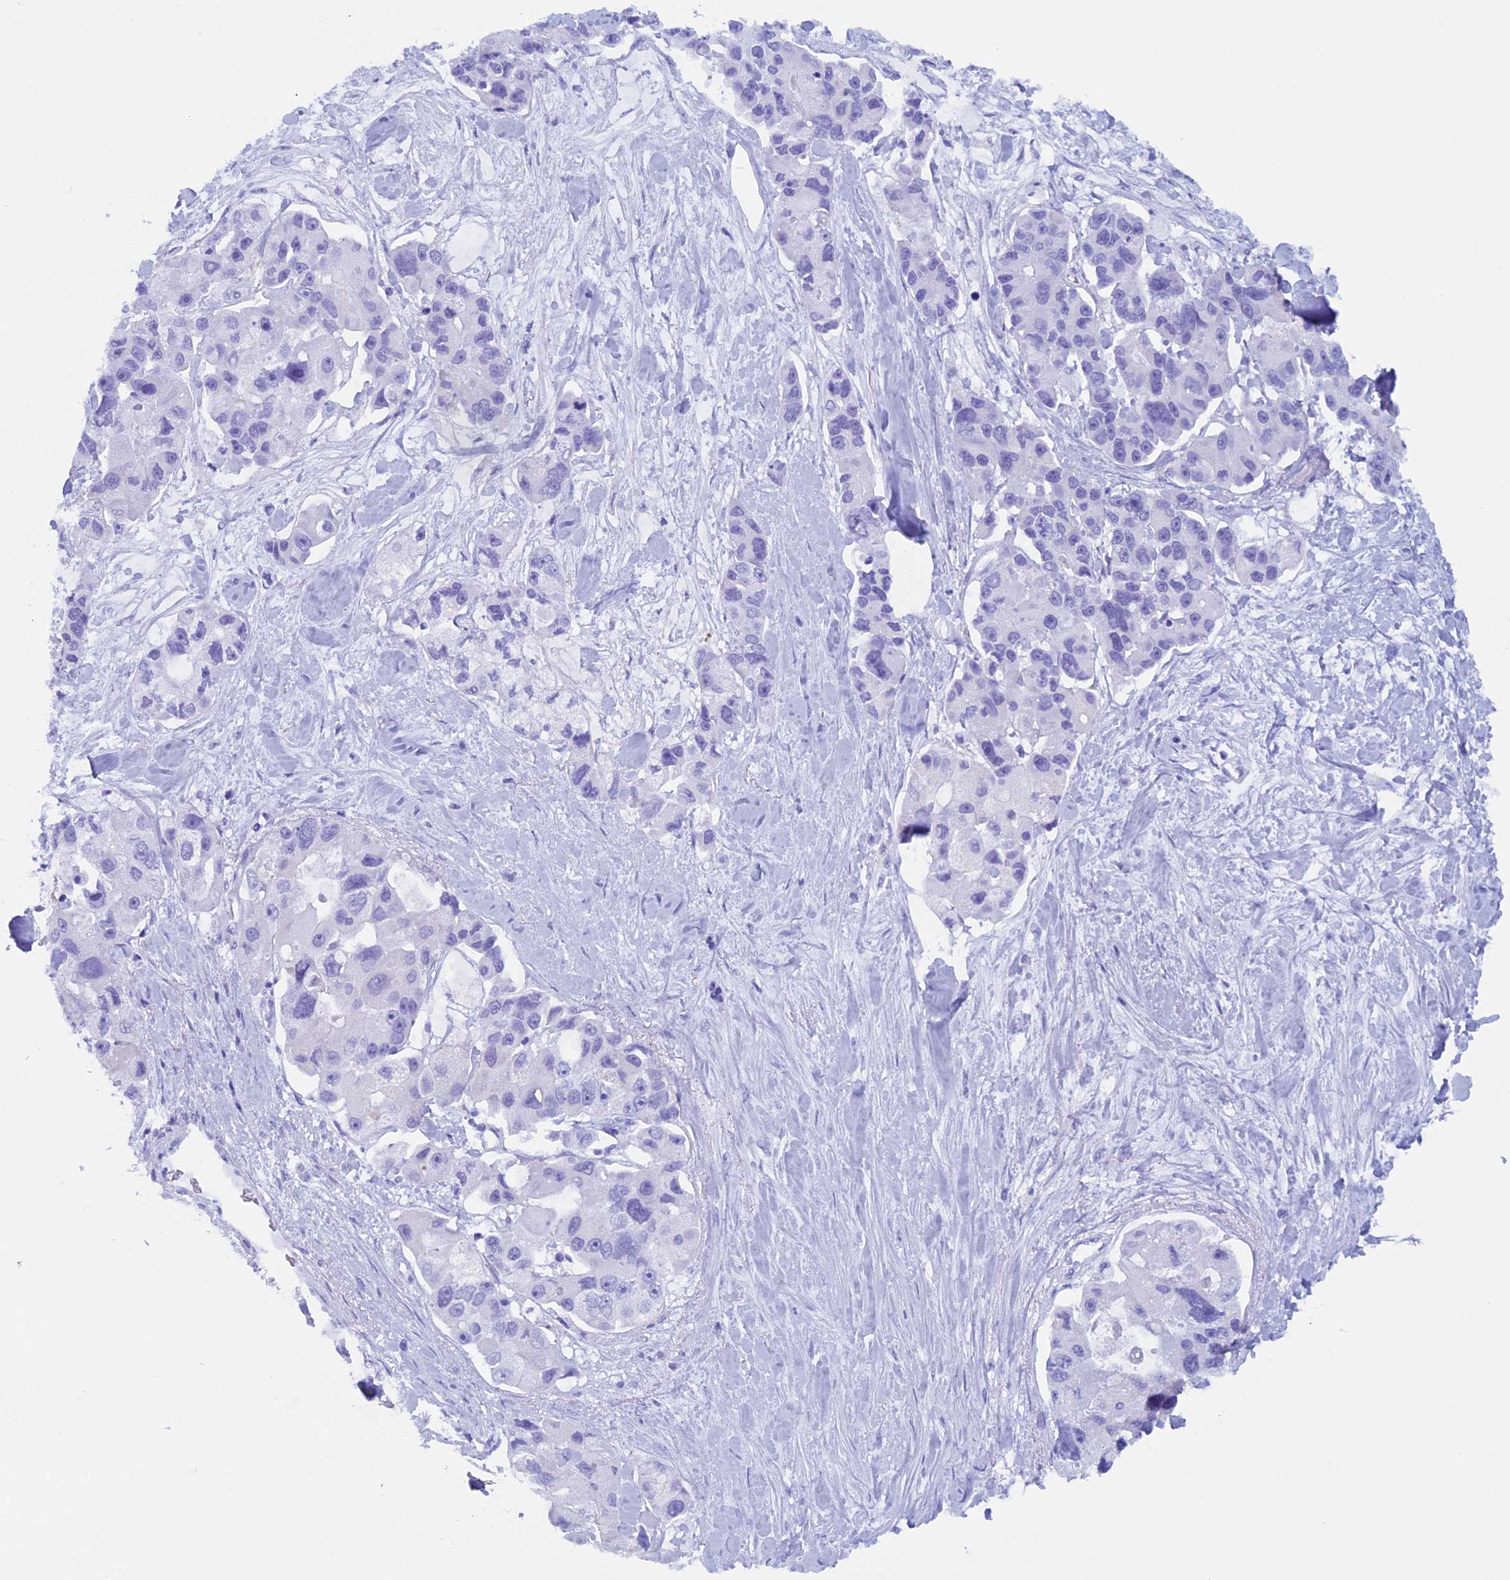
{"staining": {"intensity": "negative", "quantity": "none", "location": "none"}, "tissue": "lung cancer", "cell_type": "Tumor cells", "image_type": "cancer", "snomed": [{"axis": "morphology", "description": "Adenocarcinoma, NOS"}, {"axis": "topography", "description": "Lung"}], "caption": "Image shows no protein positivity in tumor cells of lung cancer (adenocarcinoma) tissue.", "gene": "FAM169A", "patient": {"sex": "female", "age": 54}}